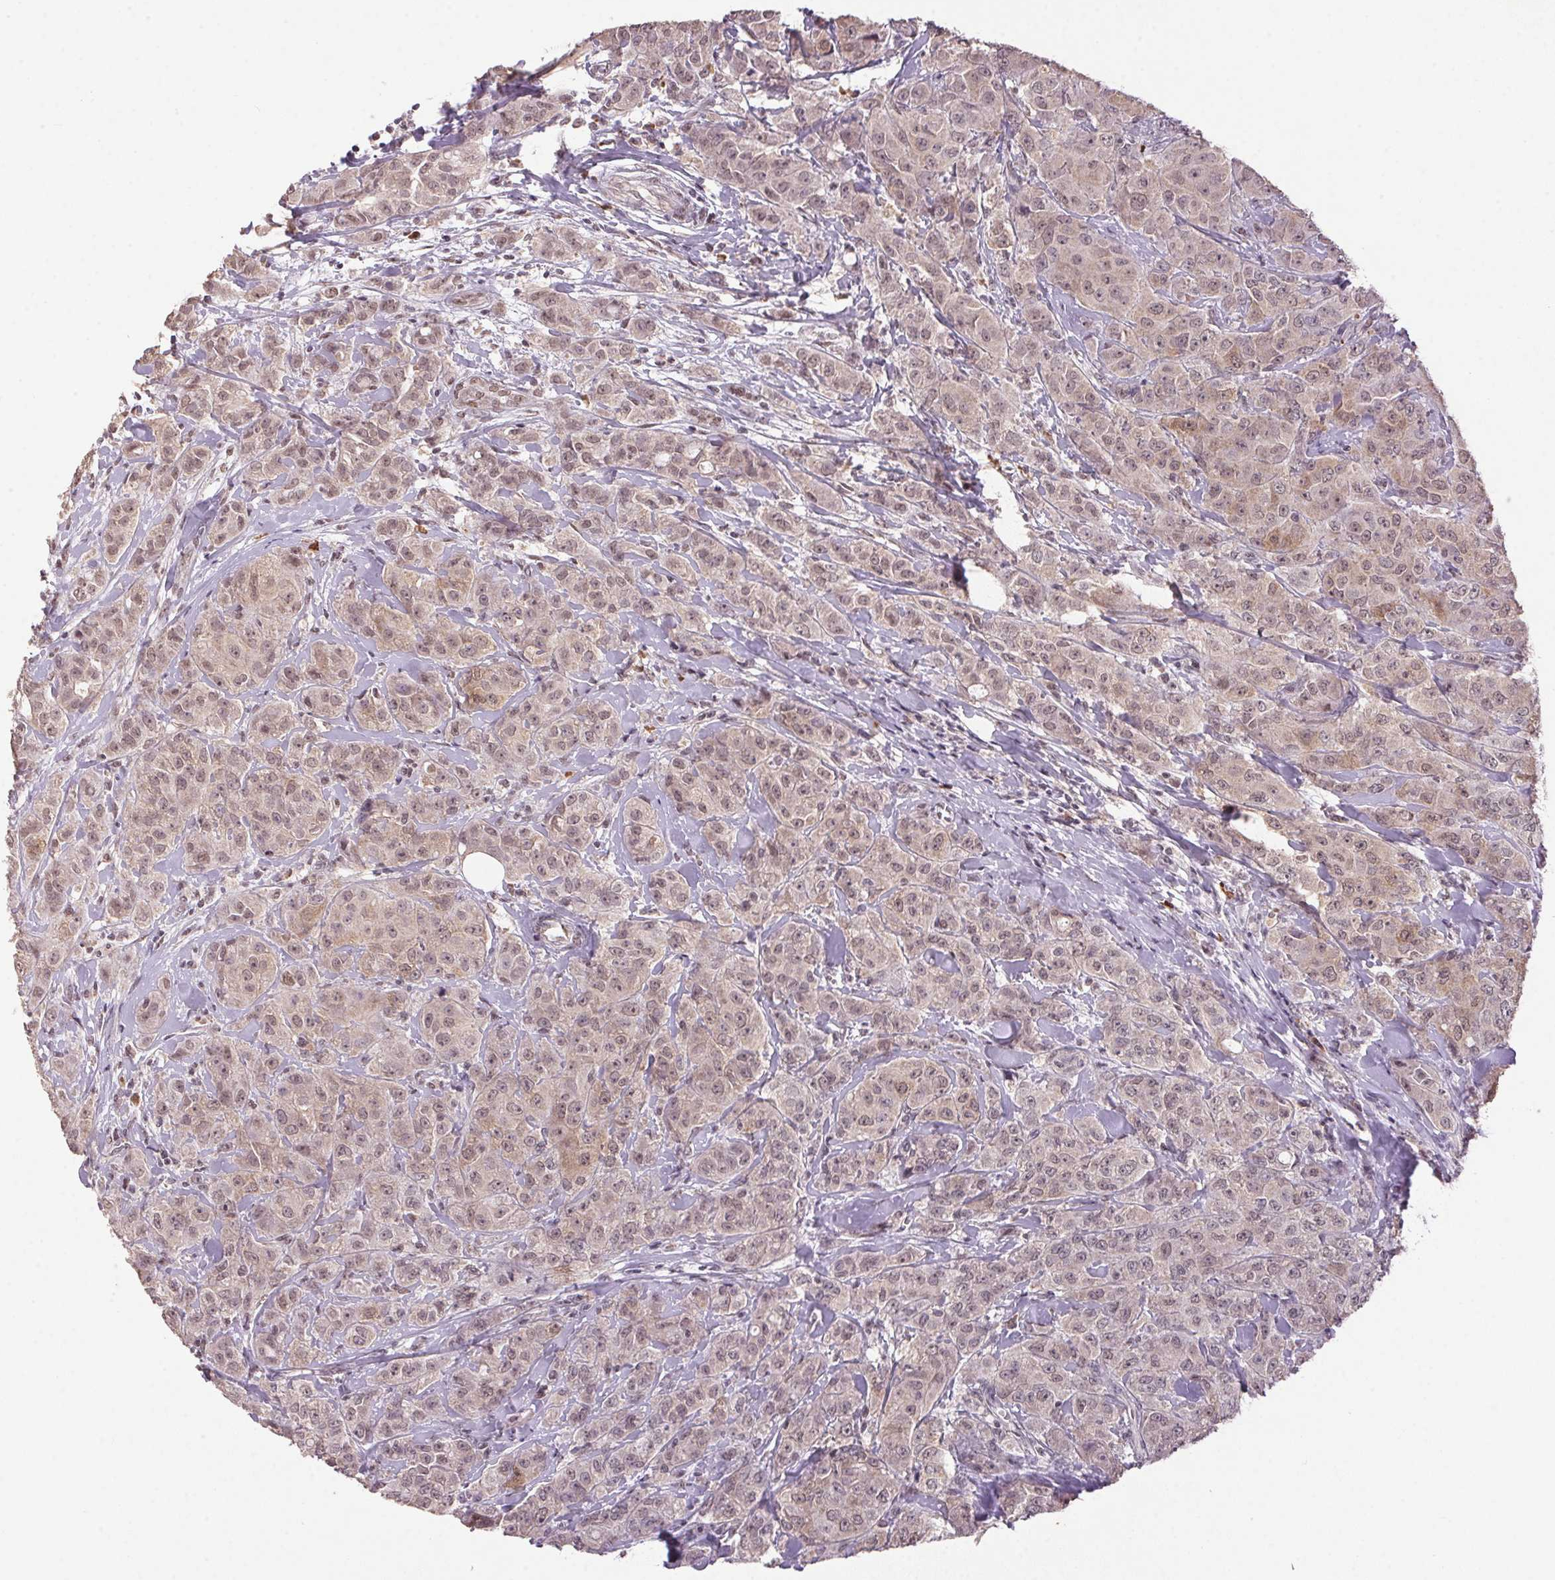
{"staining": {"intensity": "weak", "quantity": ">75%", "location": "nuclear"}, "tissue": "breast cancer", "cell_type": "Tumor cells", "image_type": "cancer", "snomed": [{"axis": "morphology", "description": "Normal tissue, NOS"}, {"axis": "morphology", "description": "Duct carcinoma"}, {"axis": "topography", "description": "Breast"}], "caption": "Brown immunohistochemical staining in infiltrating ductal carcinoma (breast) displays weak nuclear positivity in about >75% of tumor cells.", "gene": "ZBTB4", "patient": {"sex": "female", "age": 43}}